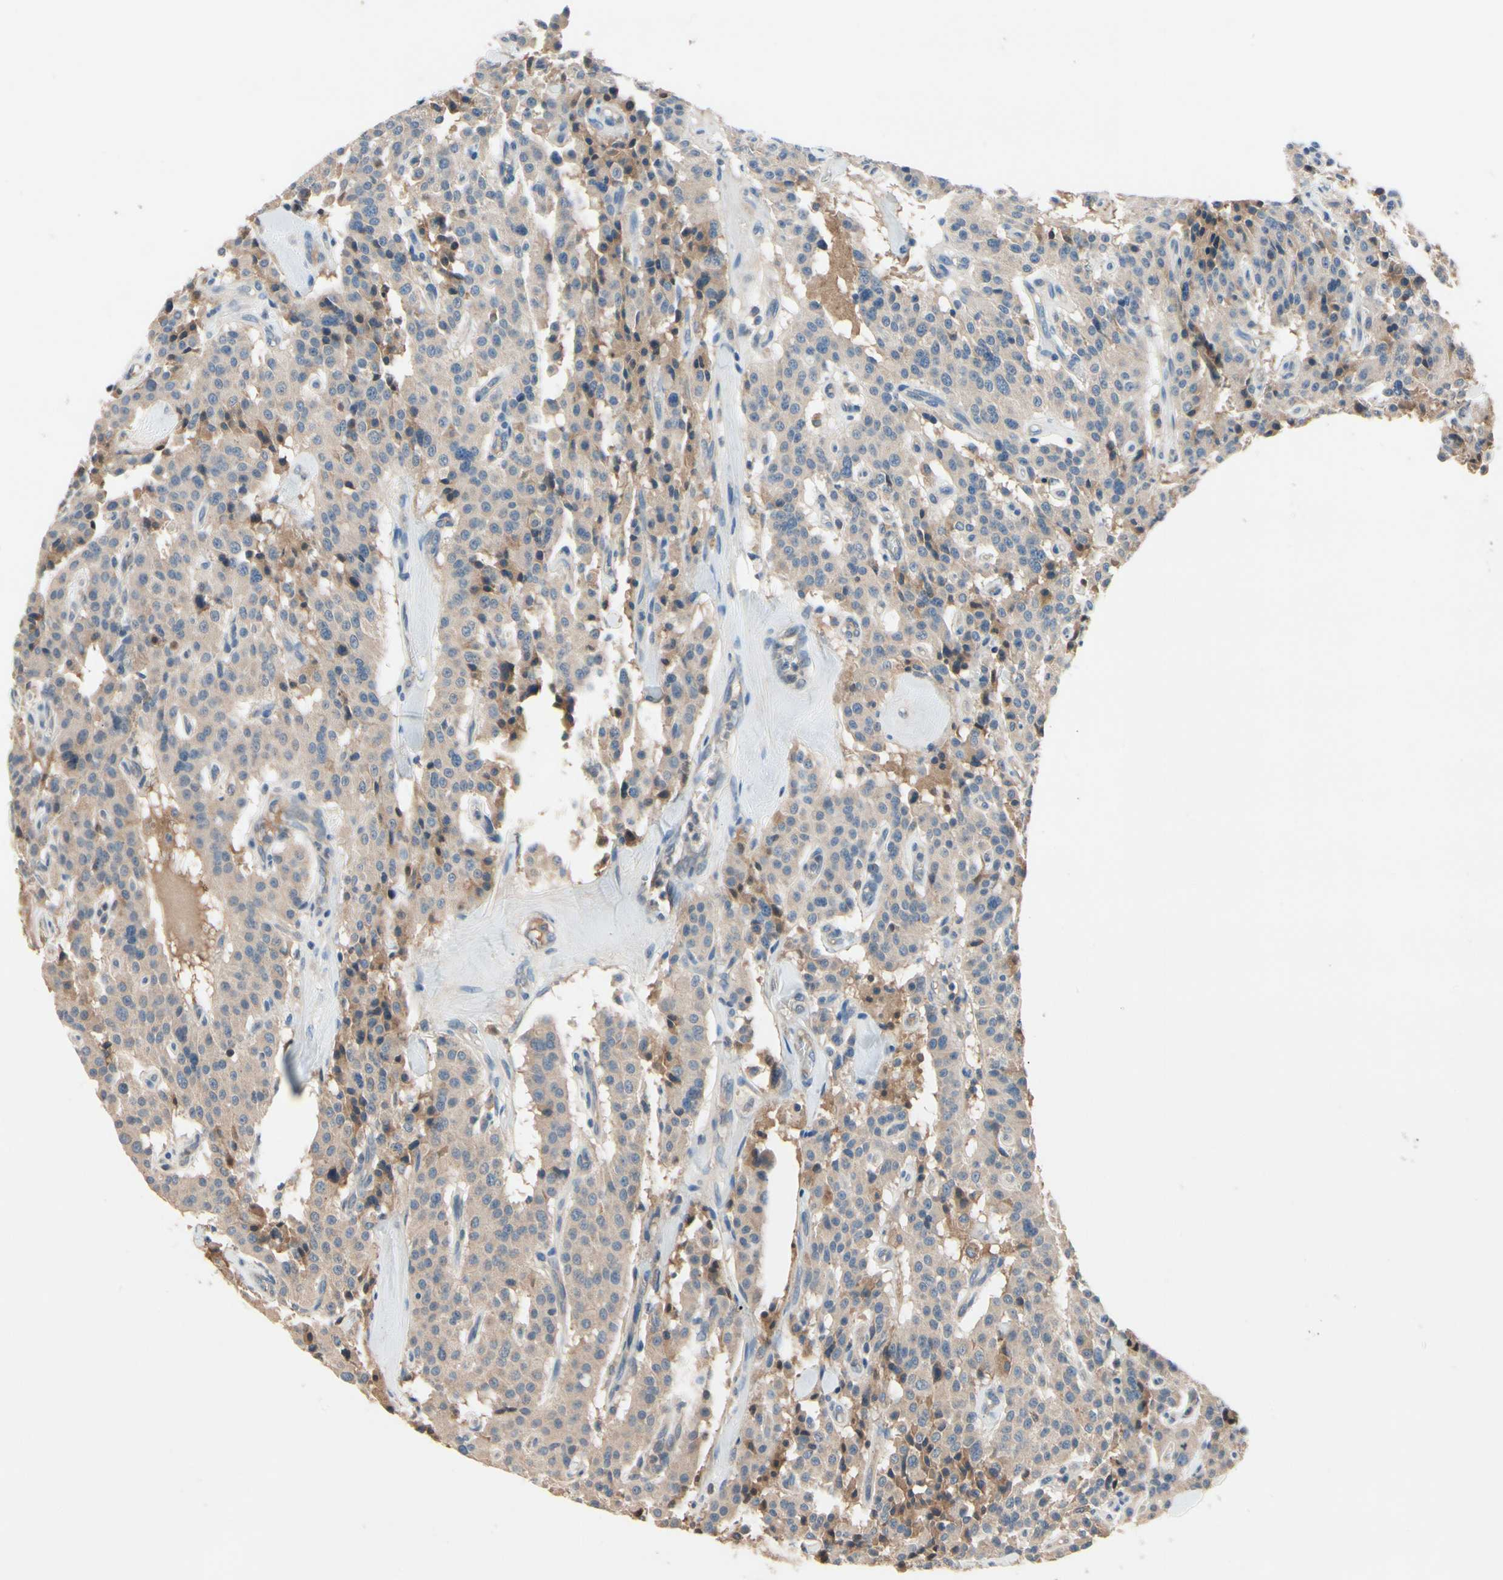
{"staining": {"intensity": "weak", "quantity": ">75%", "location": "cytoplasmic/membranous"}, "tissue": "carcinoid", "cell_type": "Tumor cells", "image_type": "cancer", "snomed": [{"axis": "morphology", "description": "Carcinoid, malignant, NOS"}, {"axis": "topography", "description": "Lung"}], "caption": "This micrograph reveals immunohistochemistry staining of carcinoid (malignant), with low weak cytoplasmic/membranous expression in approximately >75% of tumor cells.", "gene": "IL1RL1", "patient": {"sex": "male", "age": 30}}